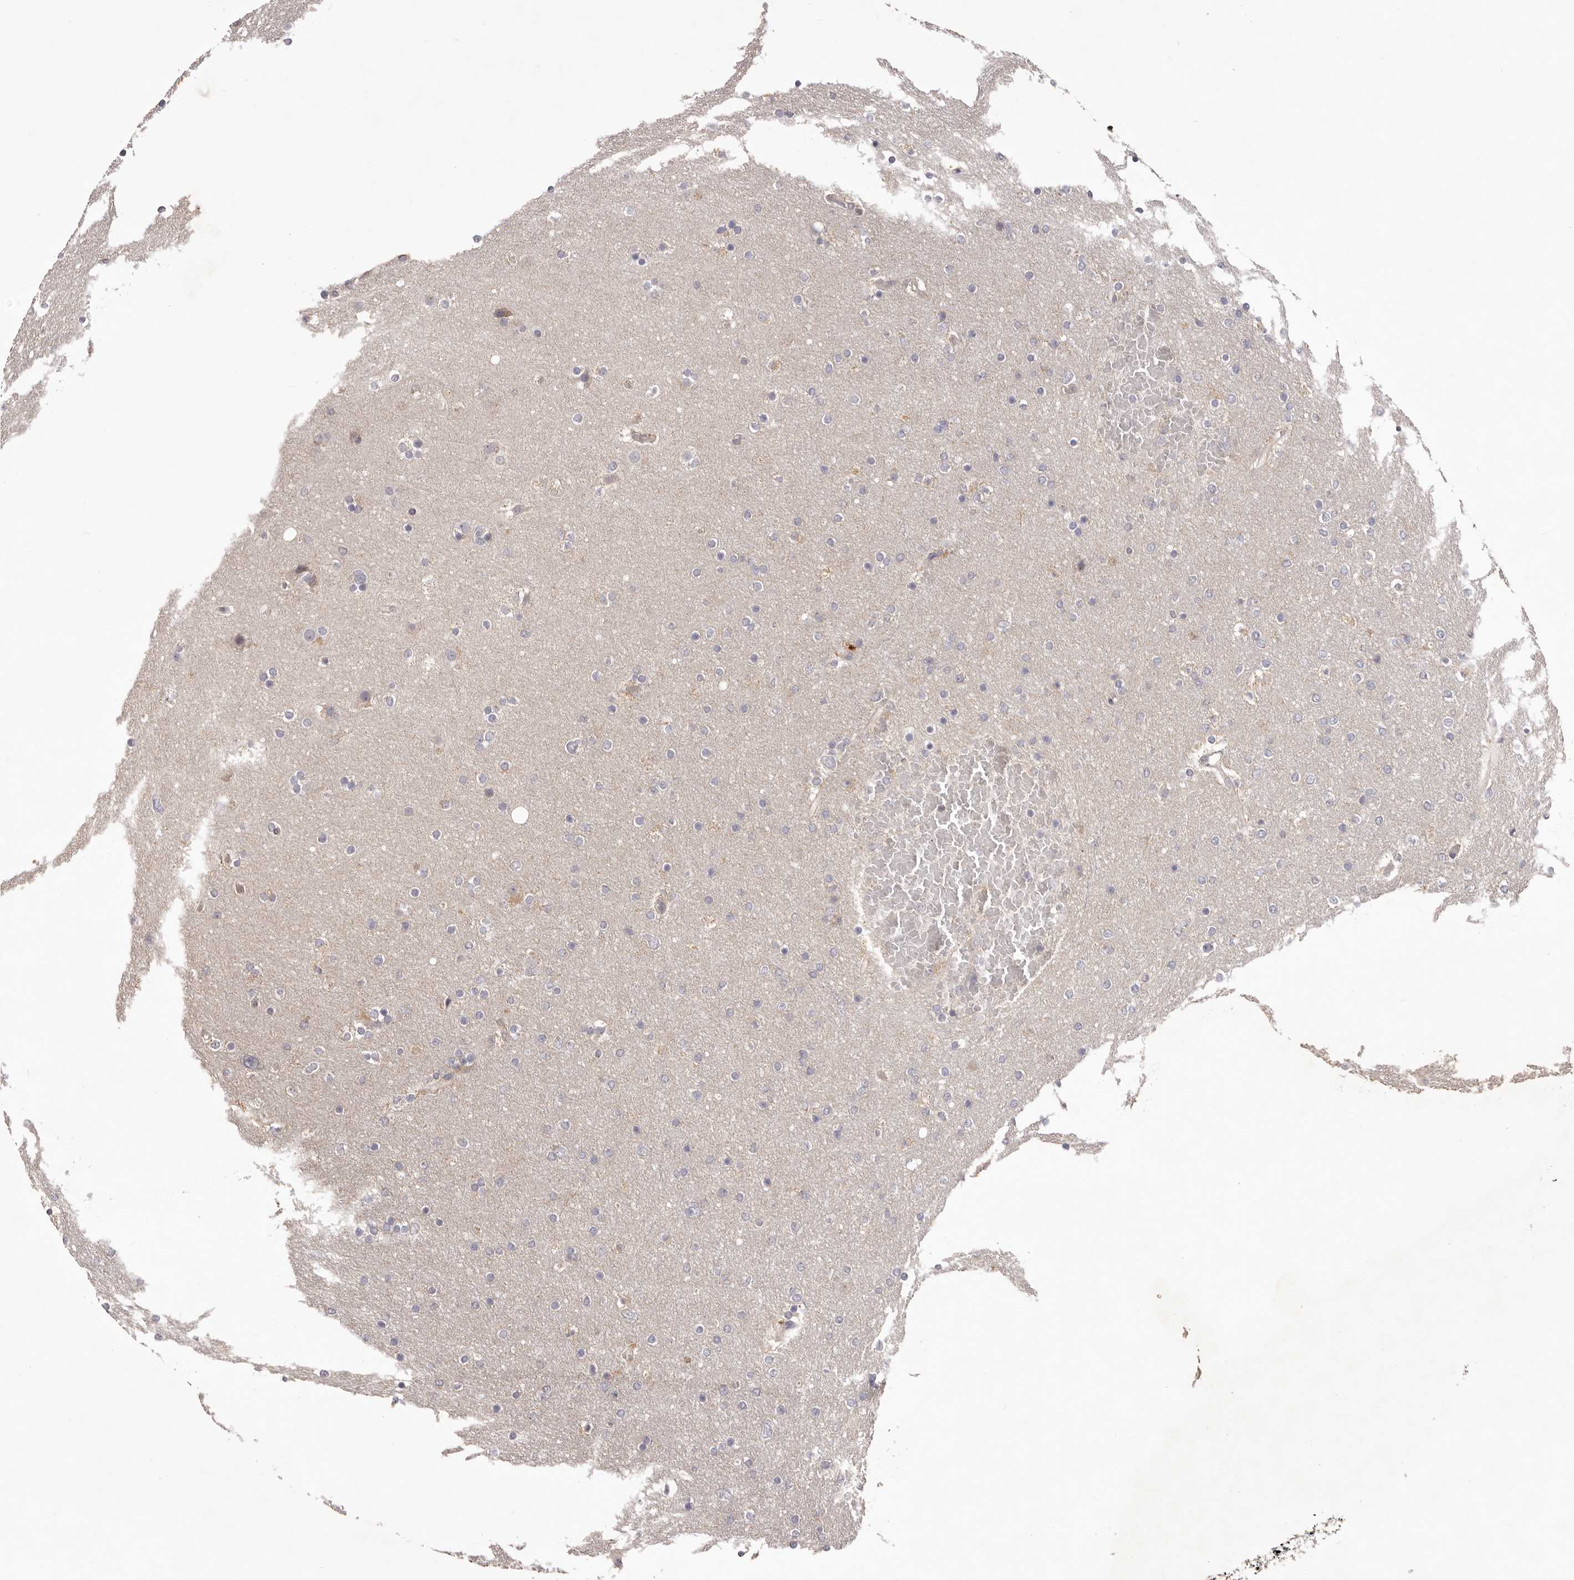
{"staining": {"intensity": "negative", "quantity": "none", "location": "none"}, "tissue": "glioma", "cell_type": "Tumor cells", "image_type": "cancer", "snomed": [{"axis": "morphology", "description": "Glioma, malignant, High grade"}, {"axis": "topography", "description": "Cerebral cortex"}], "caption": "Immunohistochemistry (IHC) photomicrograph of neoplastic tissue: human glioma stained with DAB displays no significant protein positivity in tumor cells.", "gene": "HRH1", "patient": {"sex": "female", "age": 36}}